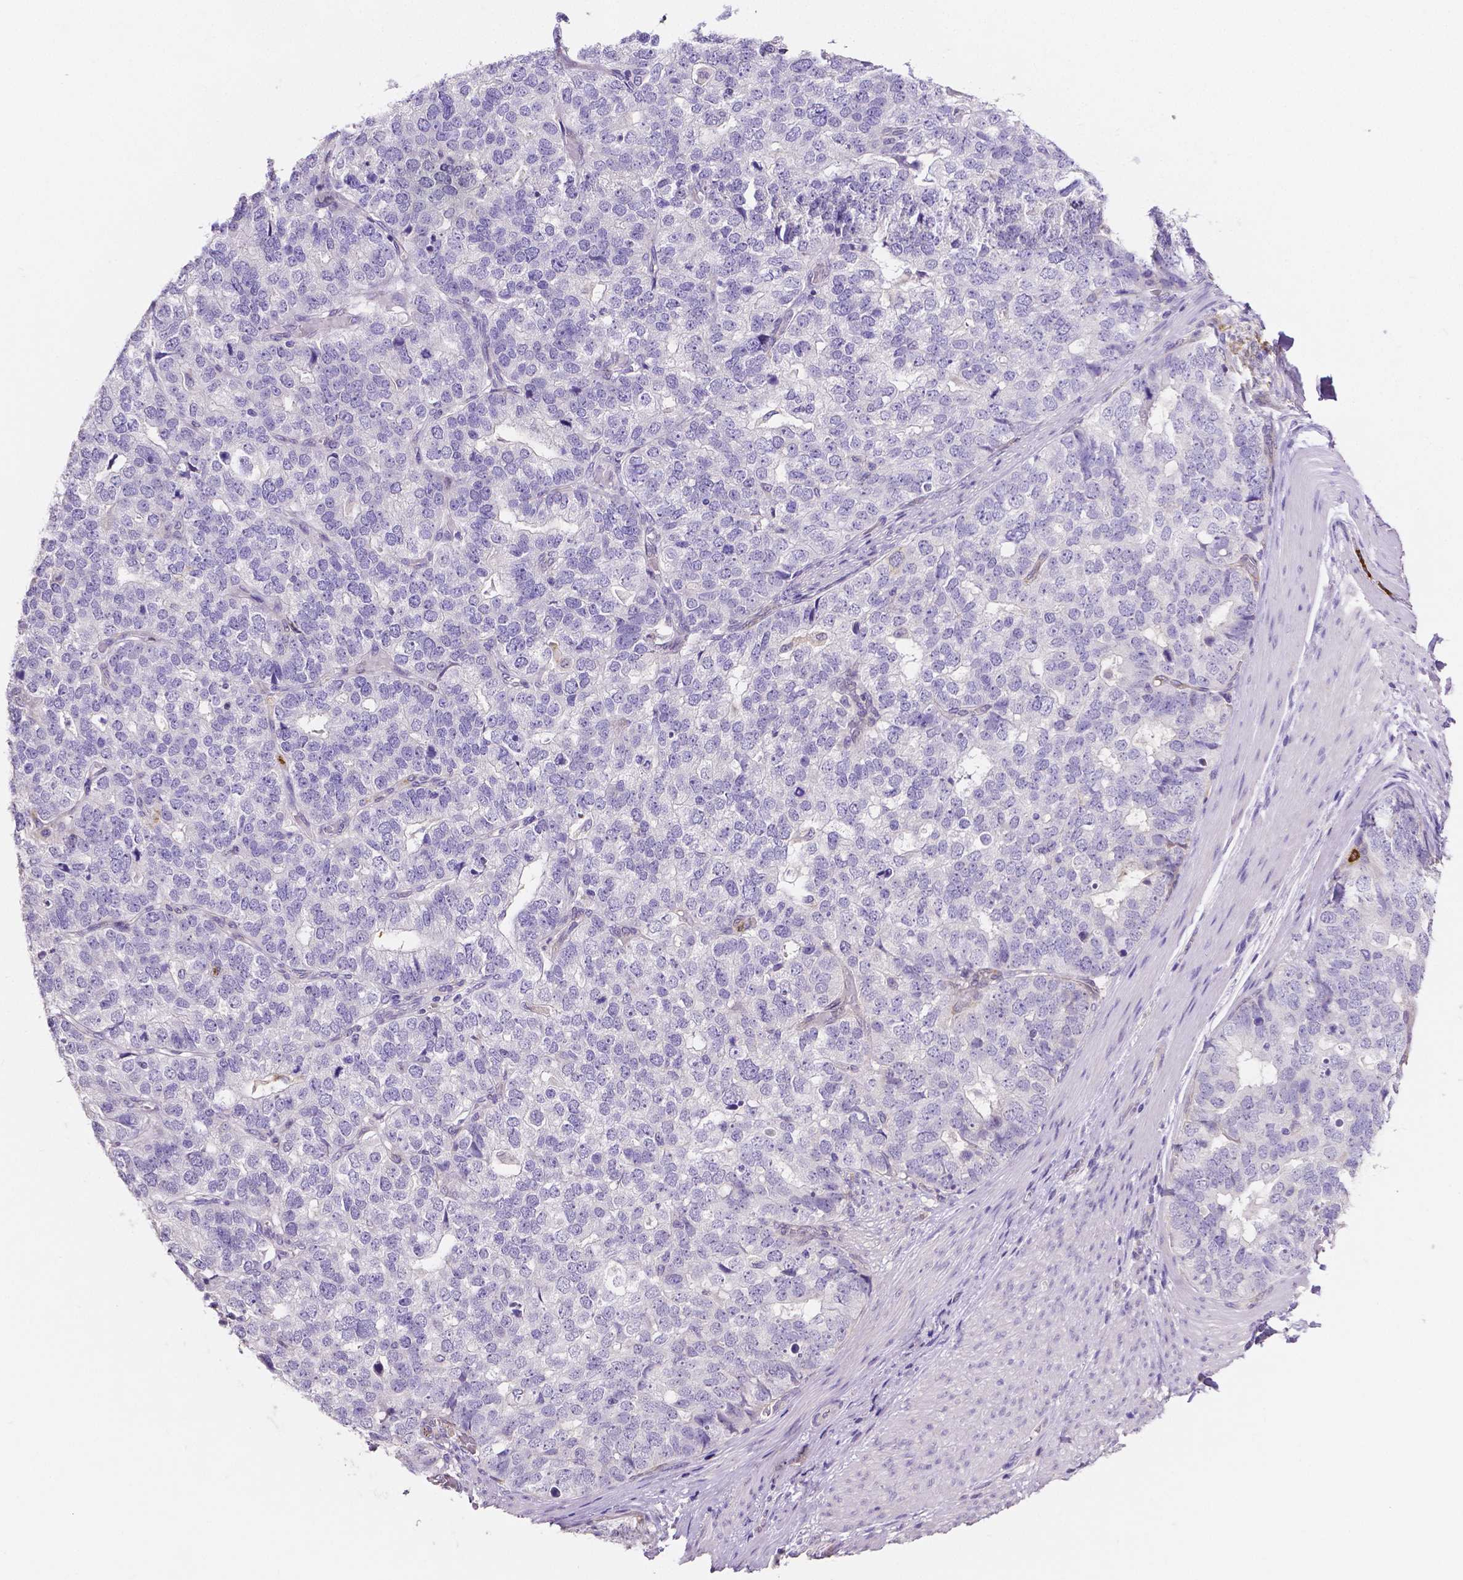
{"staining": {"intensity": "negative", "quantity": "none", "location": "none"}, "tissue": "stomach cancer", "cell_type": "Tumor cells", "image_type": "cancer", "snomed": [{"axis": "morphology", "description": "Adenocarcinoma, NOS"}, {"axis": "topography", "description": "Stomach"}], "caption": "High power microscopy histopathology image of an IHC image of stomach adenocarcinoma, revealing no significant expression in tumor cells. The staining was performed using DAB (3,3'-diaminobenzidine) to visualize the protein expression in brown, while the nuclei were stained in blue with hematoxylin (Magnification: 20x).", "gene": "MMP9", "patient": {"sex": "male", "age": 69}}